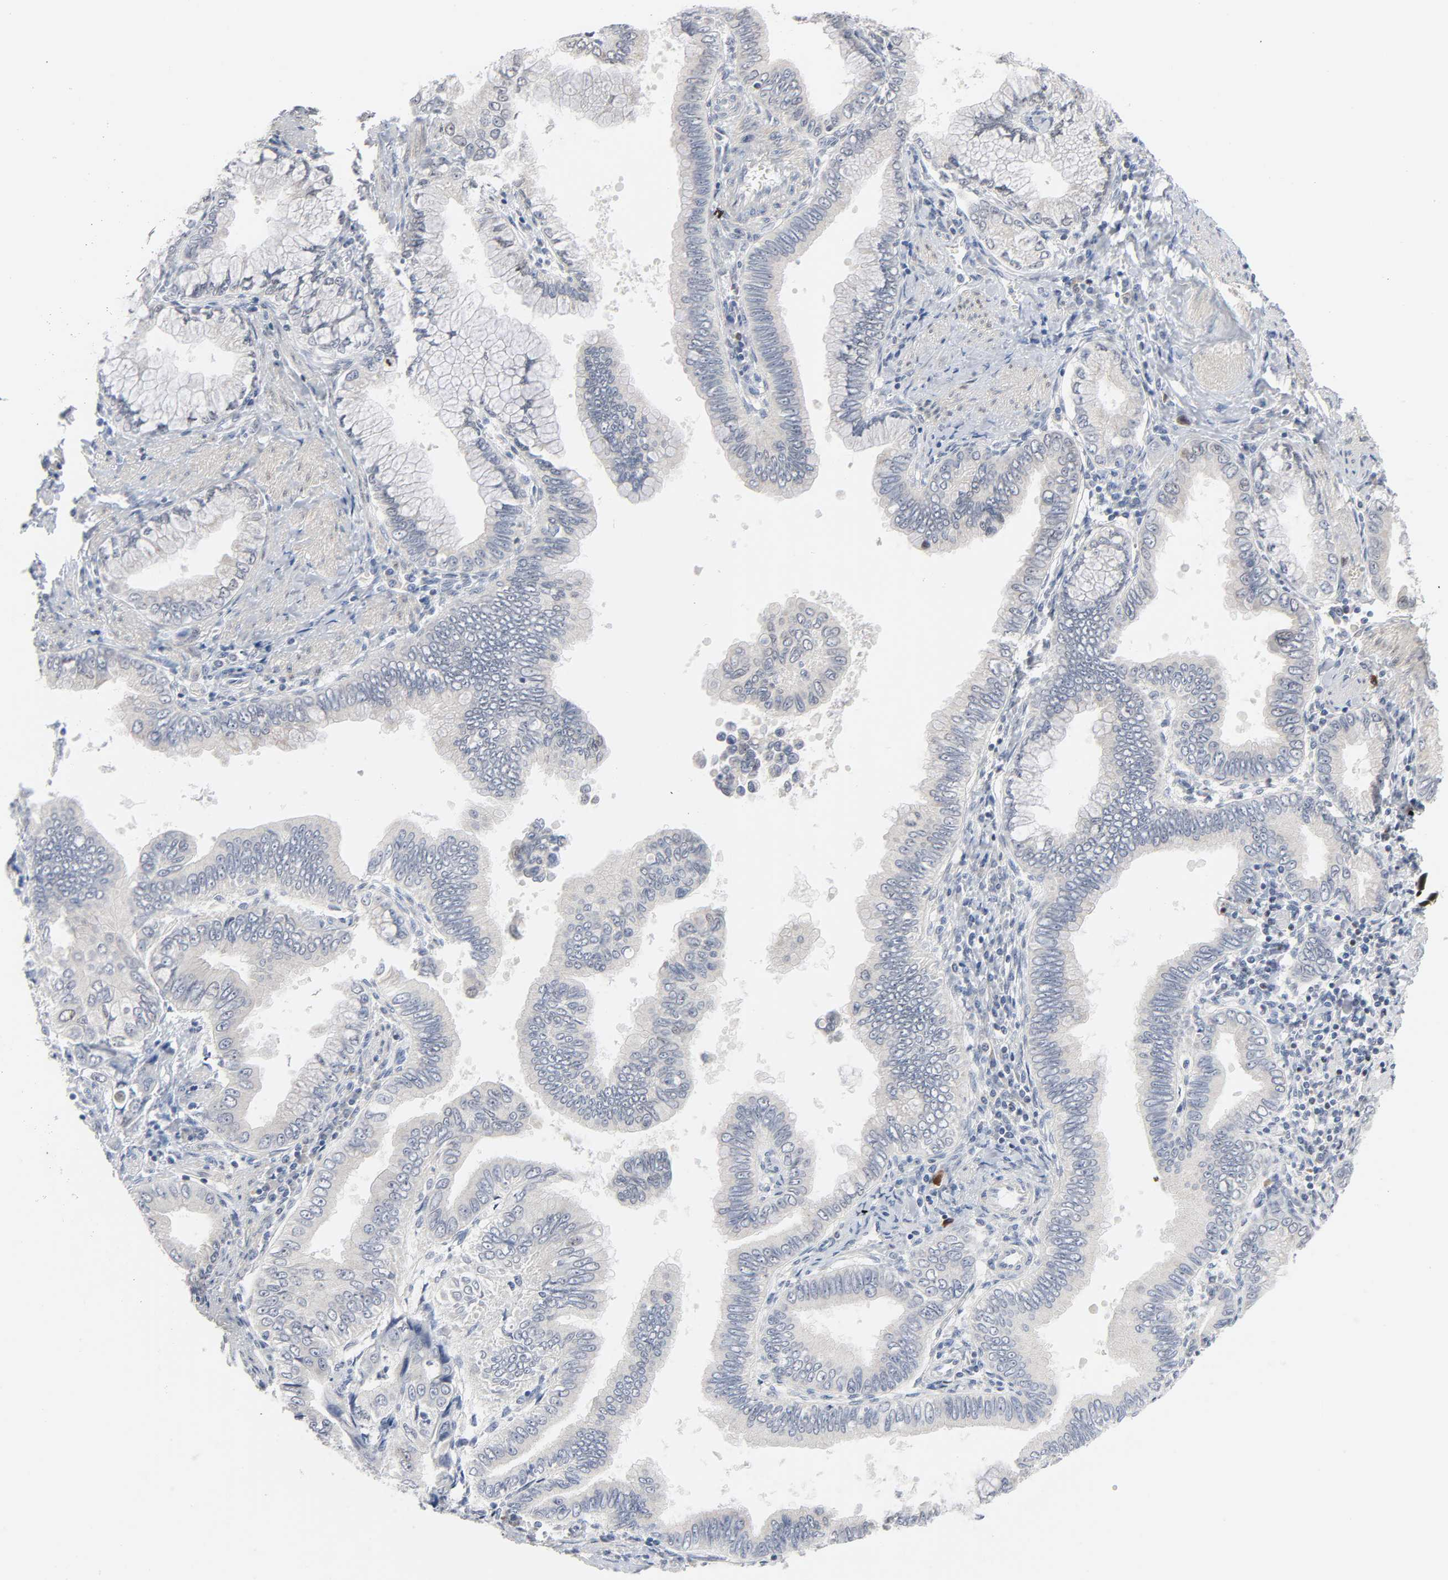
{"staining": {"intensity": "negative", "quantity": "none", "location": "none"}, "tissue": "pancreatic cancer", "cell_type": "Tumor cells", "image_type": "cancer", "snomed": [{"axis": "morphology", "description": "Normal tissue, NOS"}, {"axis": "topography", "description": "Lymph node"}], "caption": "High magnification brightfield microscopy of pancreatic cancer stained with DAB (3,3'-diaminobenzidine) (brown) and counterstained with hematoxylin (blue): tumor cells show no significant positivity.", "gene": "WEE1", "patient": {"sex": "male", "age": 50}}